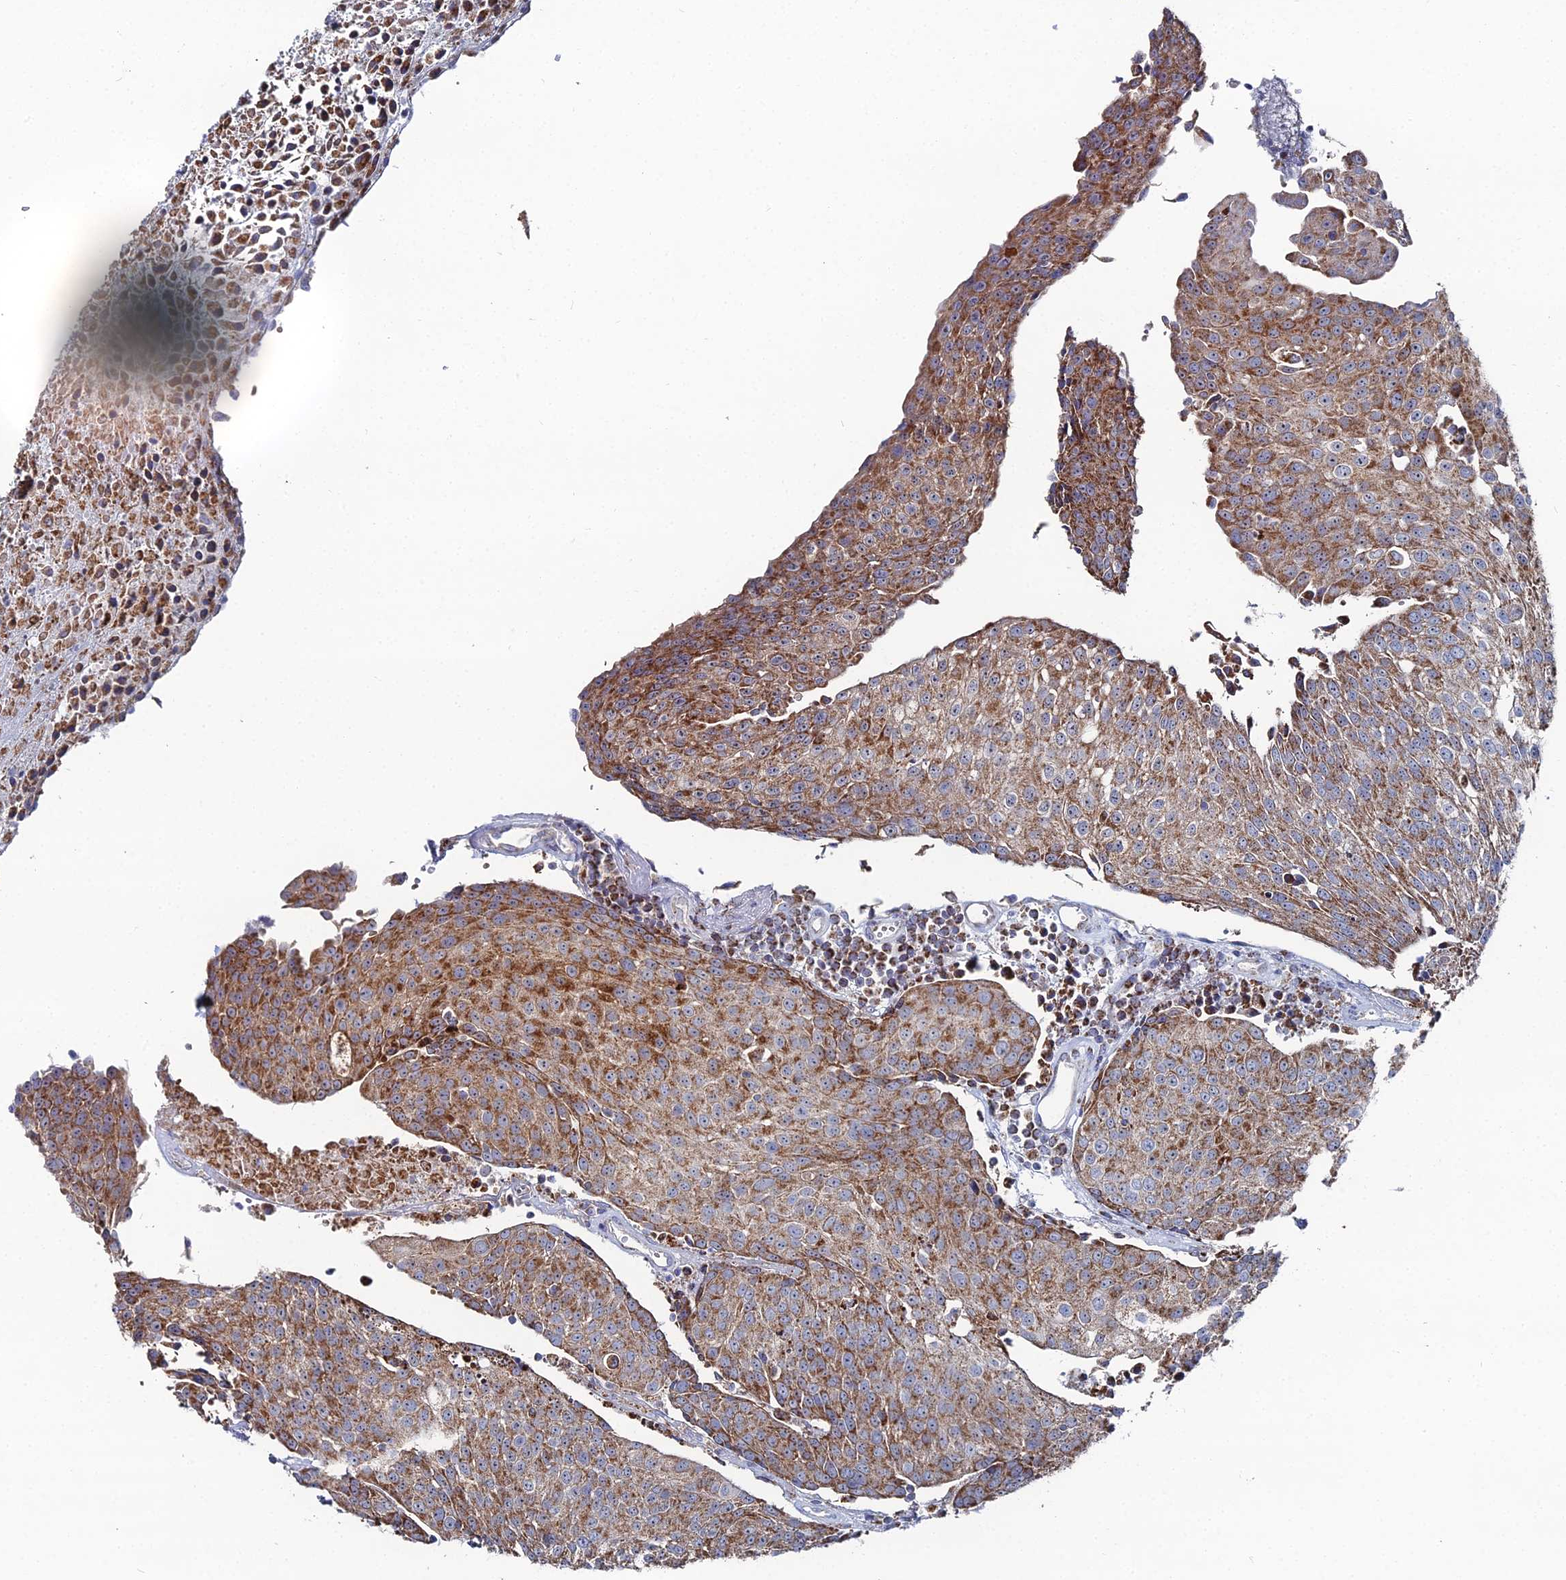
{"staining": {"intensity": "strong", "quantity": ">75%", "location": "cytoplasmic/membranous"}, "tissue": "urothelial cancer", "cell_type": "Tumor cells", "image_type": "cancer", "snomed": [{"axis": "morphology", "description": "Urothelial carcinoma, High grade"}, {"axis": "topography", "description": "Urinary bladder"}], "caption": "Immunohistochemistry (IHC) photomicrograph of urothelial carcinoma (high-grade) stained for a protein (brown), which demonstrates high levels of strong cytoplasmic/membranous staining in about >75% of tumor cells.", "gene": "MPC1", "patient": {"sex": "female", "age": 85}}